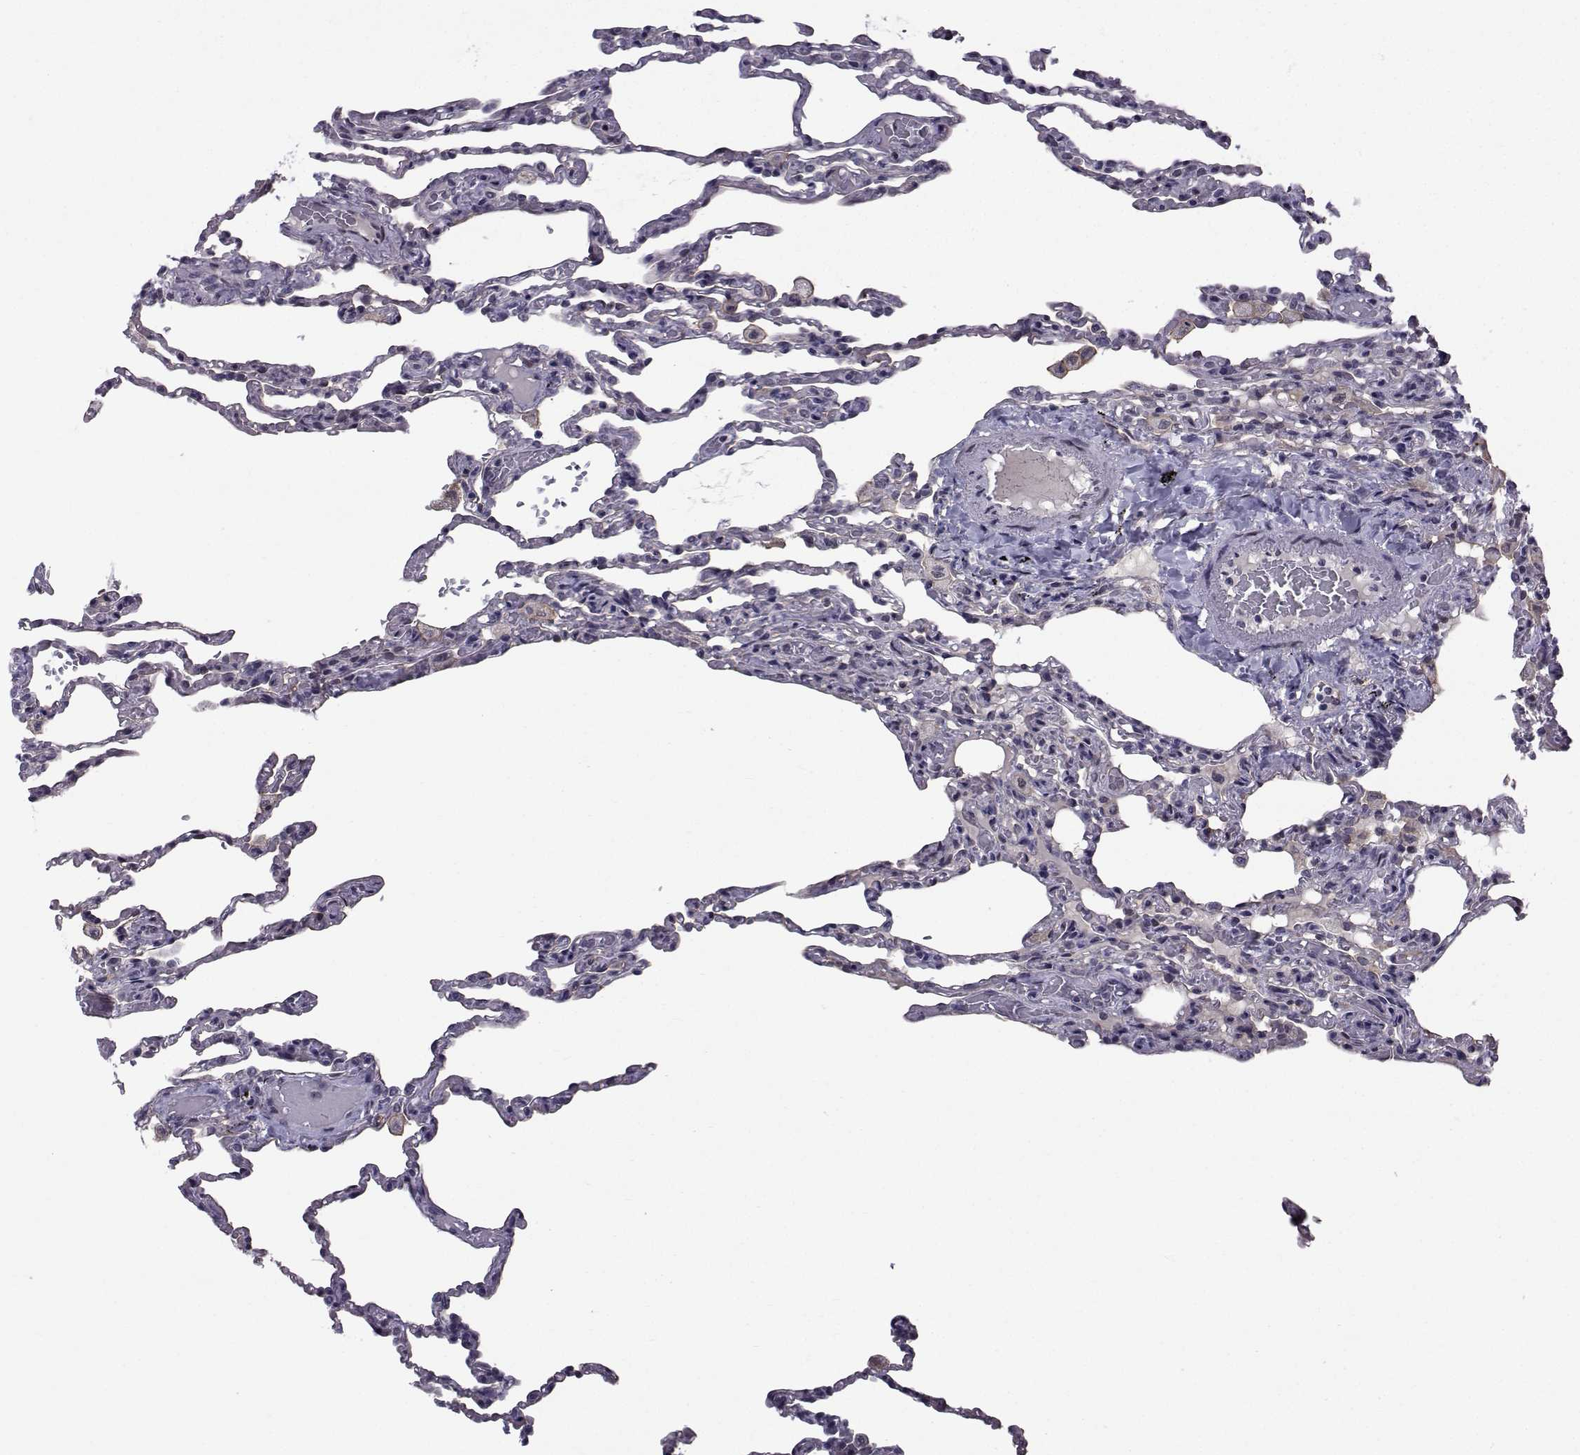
{"staining": {"intensity": "negative", "quantity": "none", "location": "none"}, "tissue": "lung", "cell_type": "Alveolar cells", "image_type": "normal", "snomed": [{"axis": "morphology", "description": "Normal tissue, NOS"}, {"axis": "topography", "description": "Lung"}], "caption": "The immunohistochemistry image has no significant expression in alveolar cells of lung. (Brightfield microscopy of DAB IHC at high magnification).", "gene": "RBM24", "patient": {"sex": "female", "age": 43}}